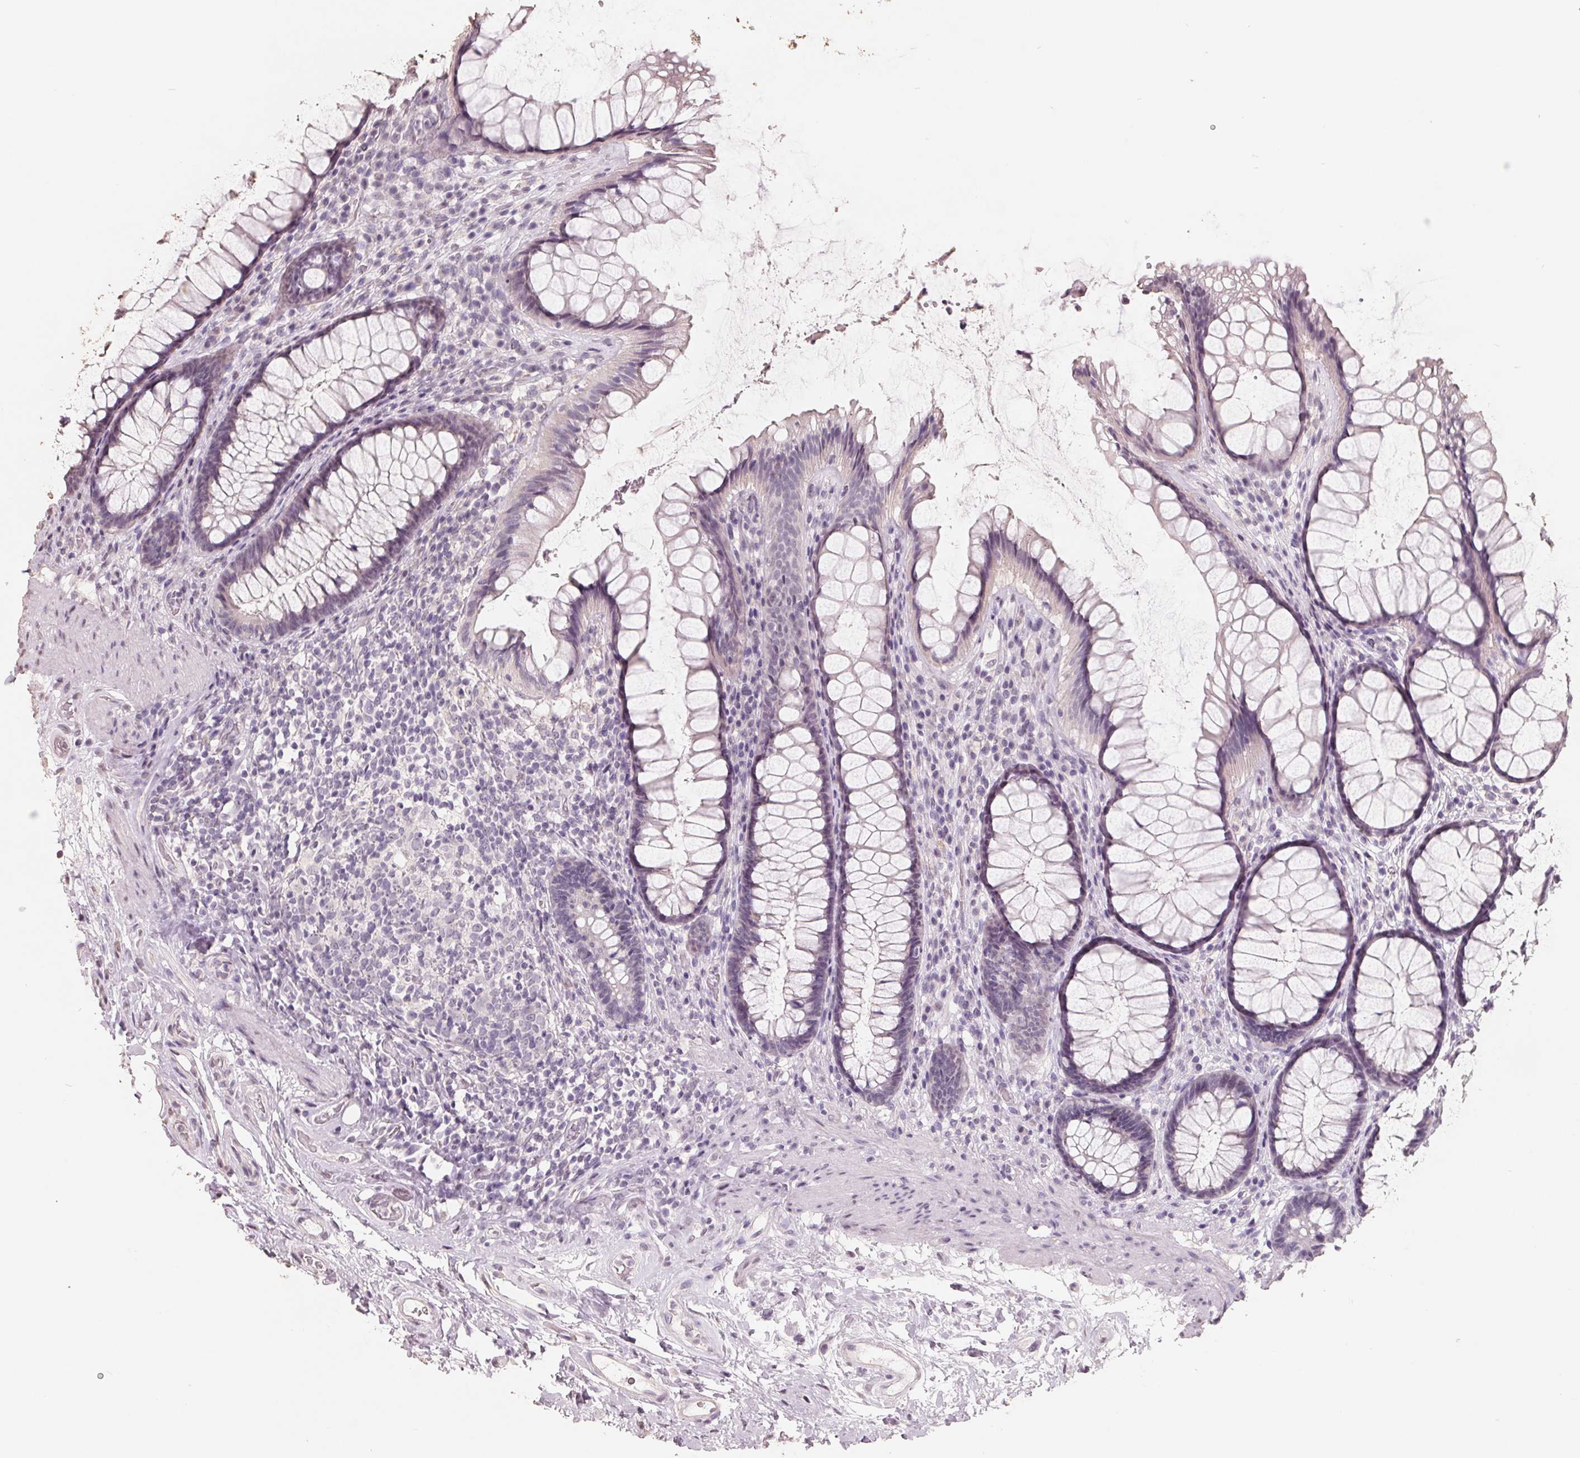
{"staining": {"intensity": "weak", "quantity": "<25%", "location": "nuclear"}, "tissue": "rectum", "cell_type": "Glandular cells", "image_type": "normal", "snomed": [{"axis": "morphology", "description": "Normal tissue, NOS"}, {"axis": "topography", "description": "Rectum"}], "caption": "Glandular cells are negative for protein expression in benign human rectum. (Brightfield microscopy of DAB (3,3'-diaminobenzidine) immunohistochemistry (IHC) at high magnification).", "gene": "FTCD", "patient": {"sex": "male", "age": 72}}